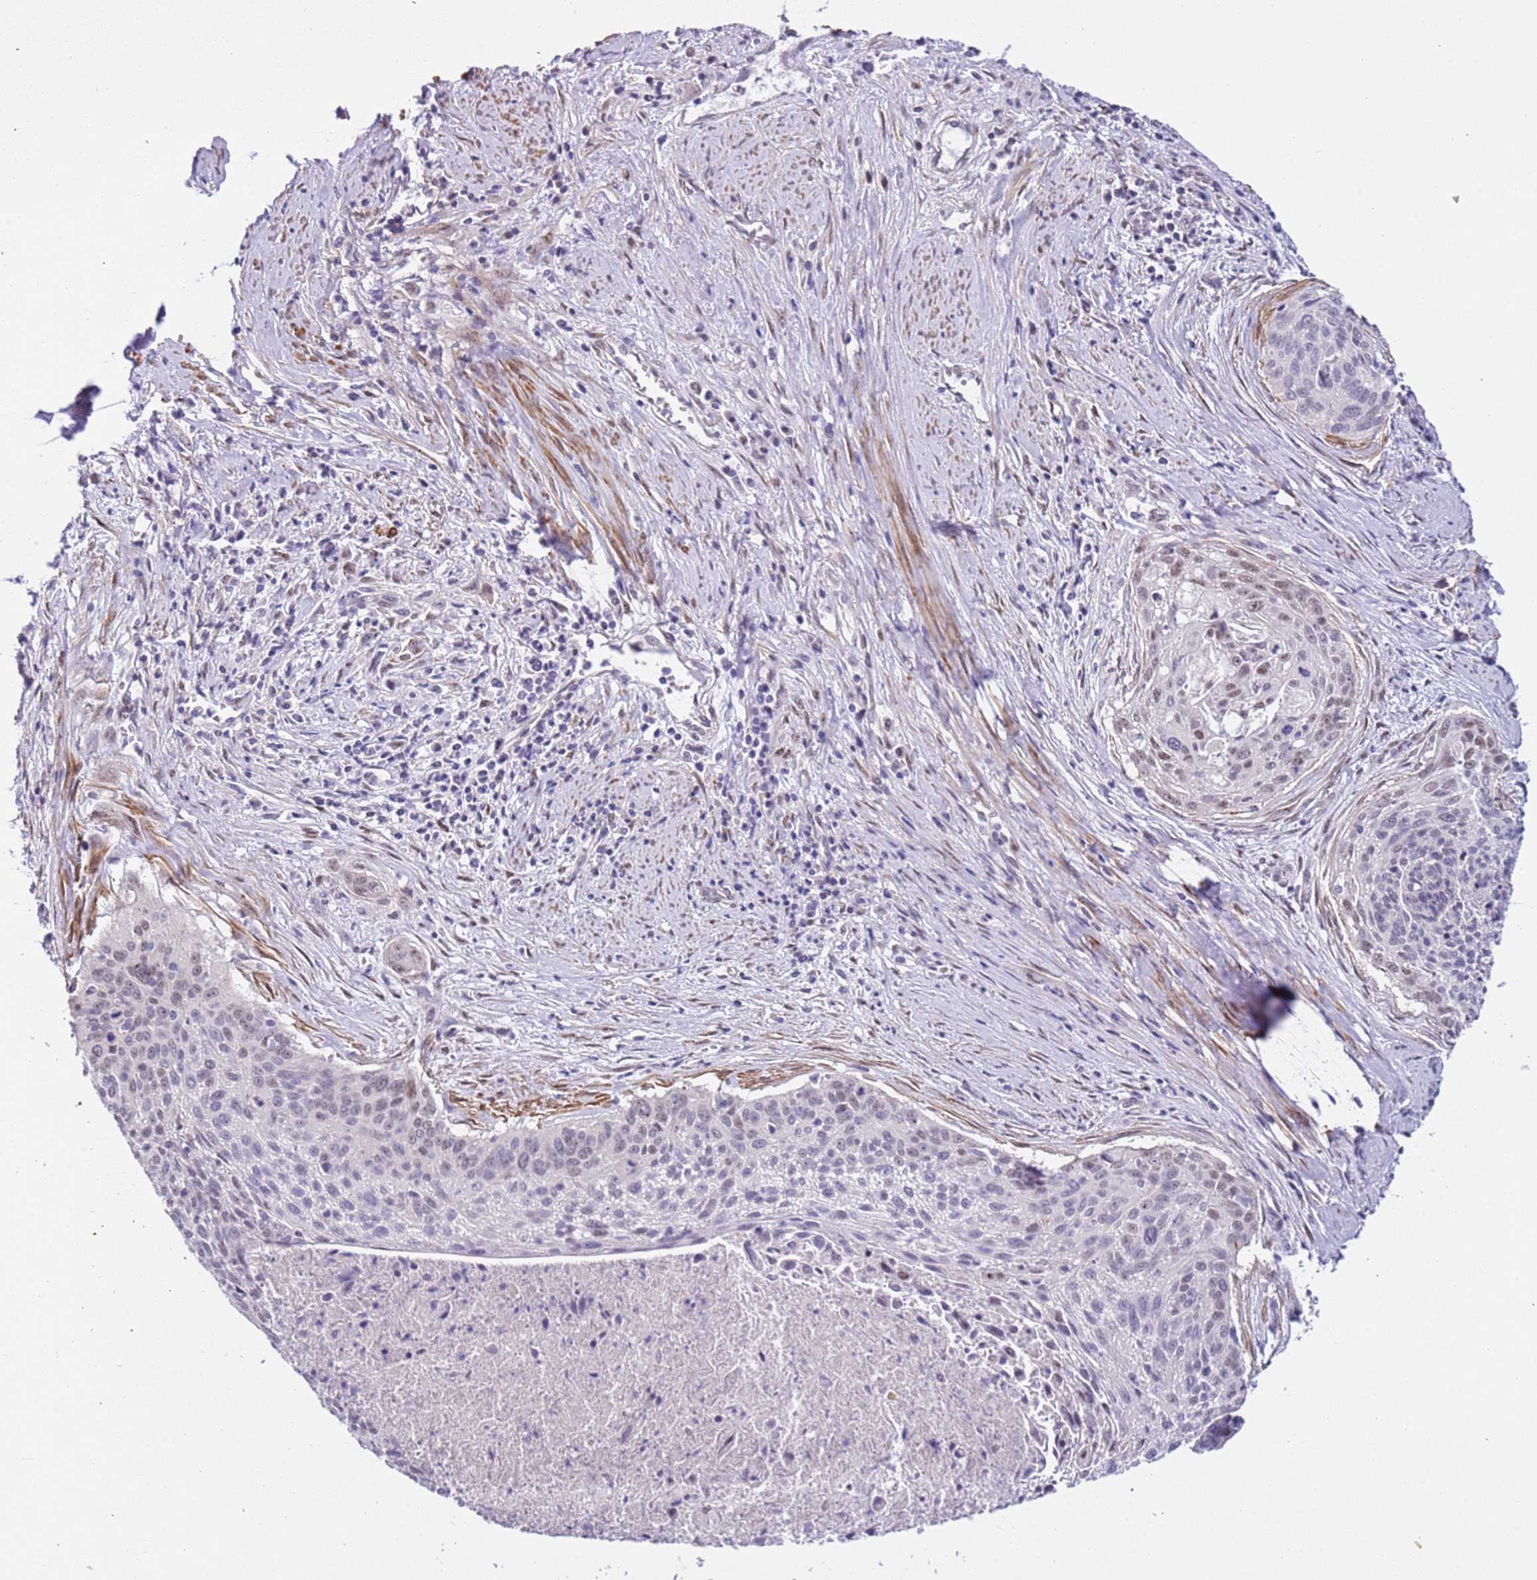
{"staining": {"intensity": "negative", "quantity": "none", "location": "none"}, "tissue": "cervical cancer", "cell_type": "Tumor cells", "image_type": "cancer", "snomed": [{"axis": "morphology", "description": "Squamous cell carcinoma, NOS"}, {"axis": "topography", "description": "Cervix"}], "caption": "Micrograph shows no protein expression in tumor cells of squamous cell carcinoma (cervical) tissue.", "gene": "PLEKHH1", "patient": {"sex": "female", "age": 55}}